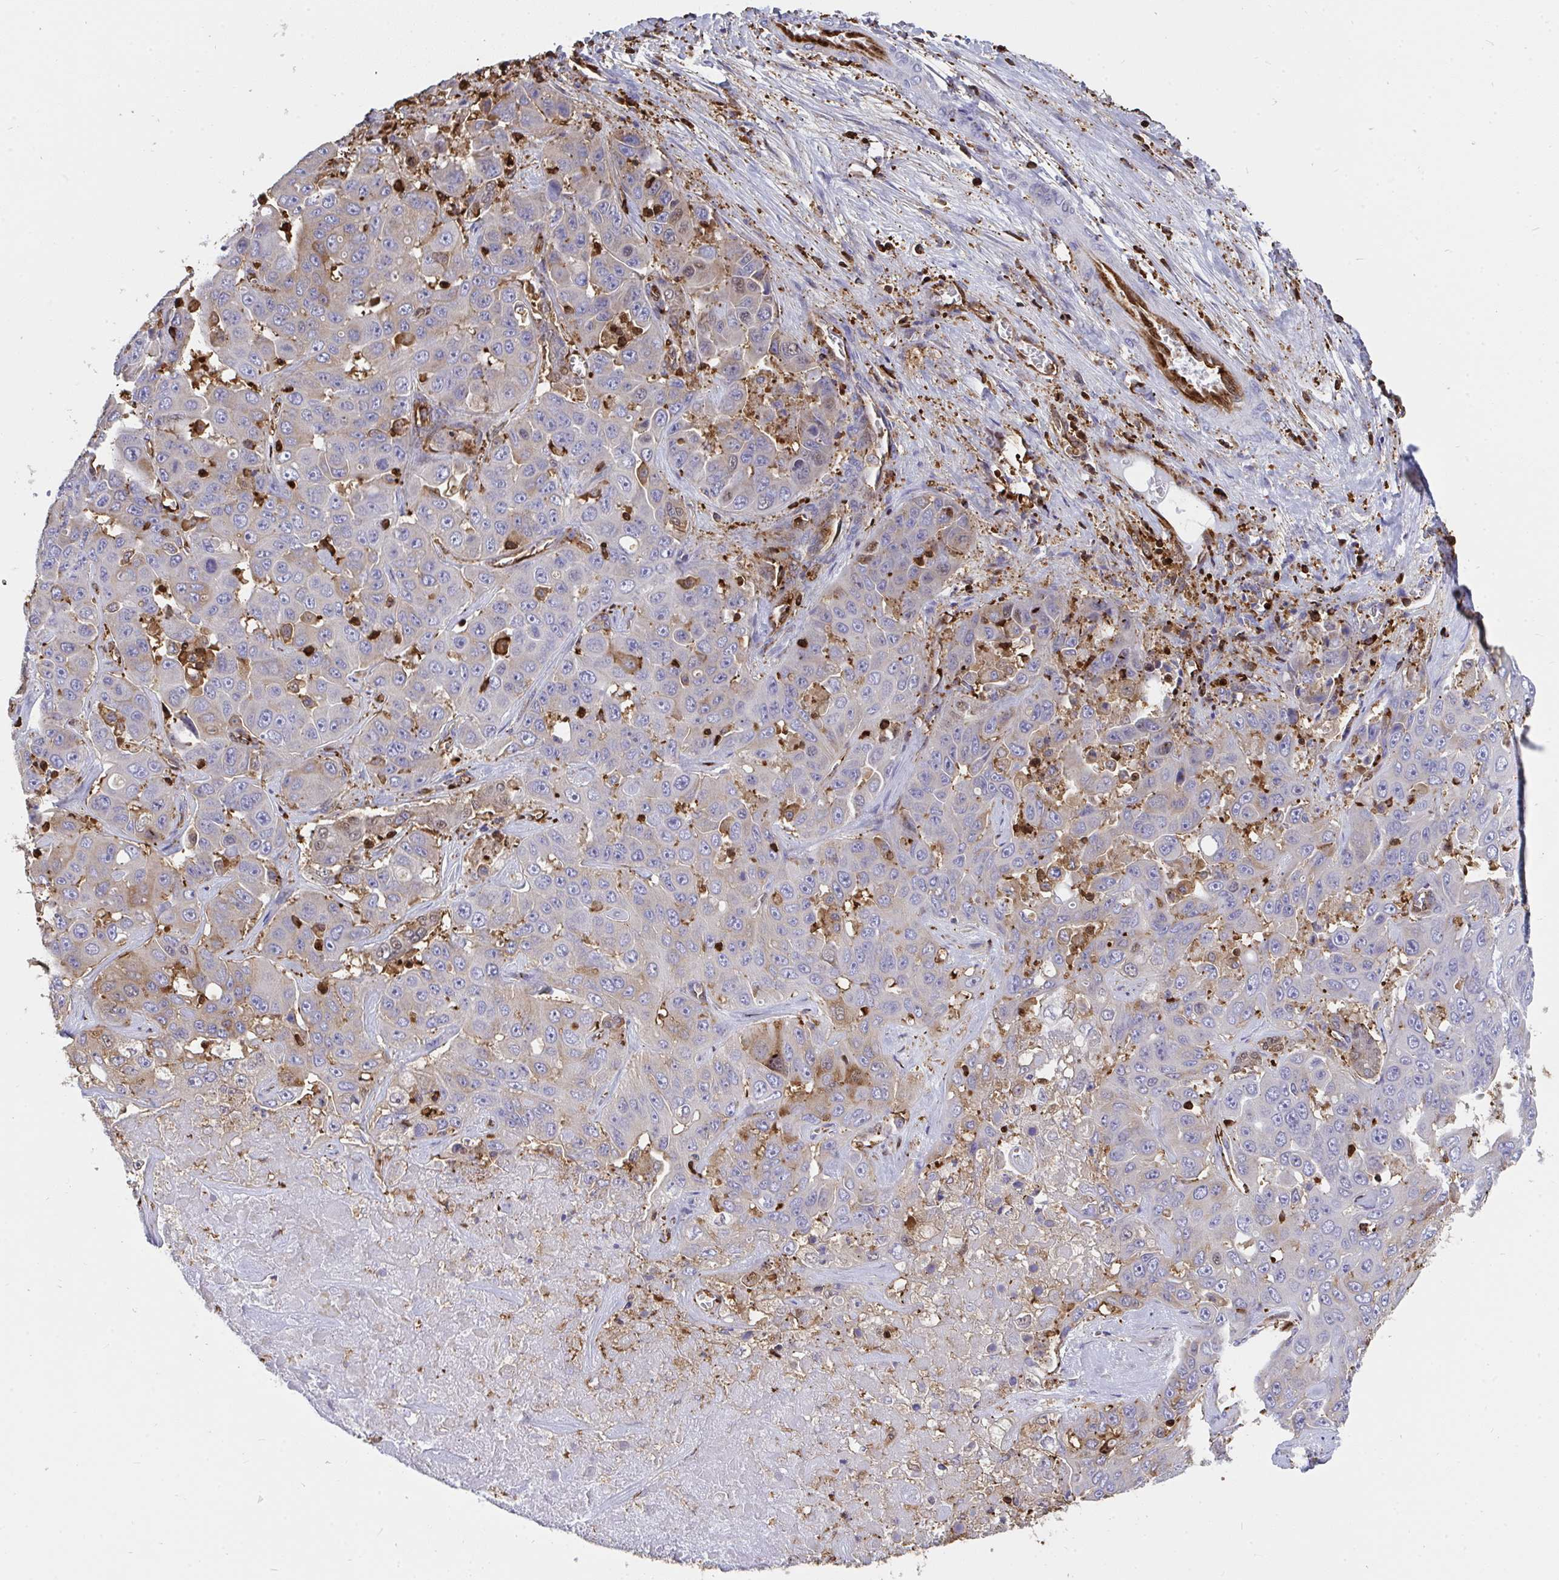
{"staining": {"intensity": "weak", "quantity": "<25%", "location": "cytoplasmic/membranous"}, "tissue": "liver cancer", "cell_type": "Tumor cells", "image_type": "cancer", "snomed": [{"axis": "morphology", "description": "Cholangiocarcinoma"}, {"axis": "topography", "description": "Liver"}], "caption": "Immunohistochemistry (IHC) of liver cancer exhibits no staining in tumor cells.", "gene": "CFL1", "patient": {"sex": "female", "age": 52}}